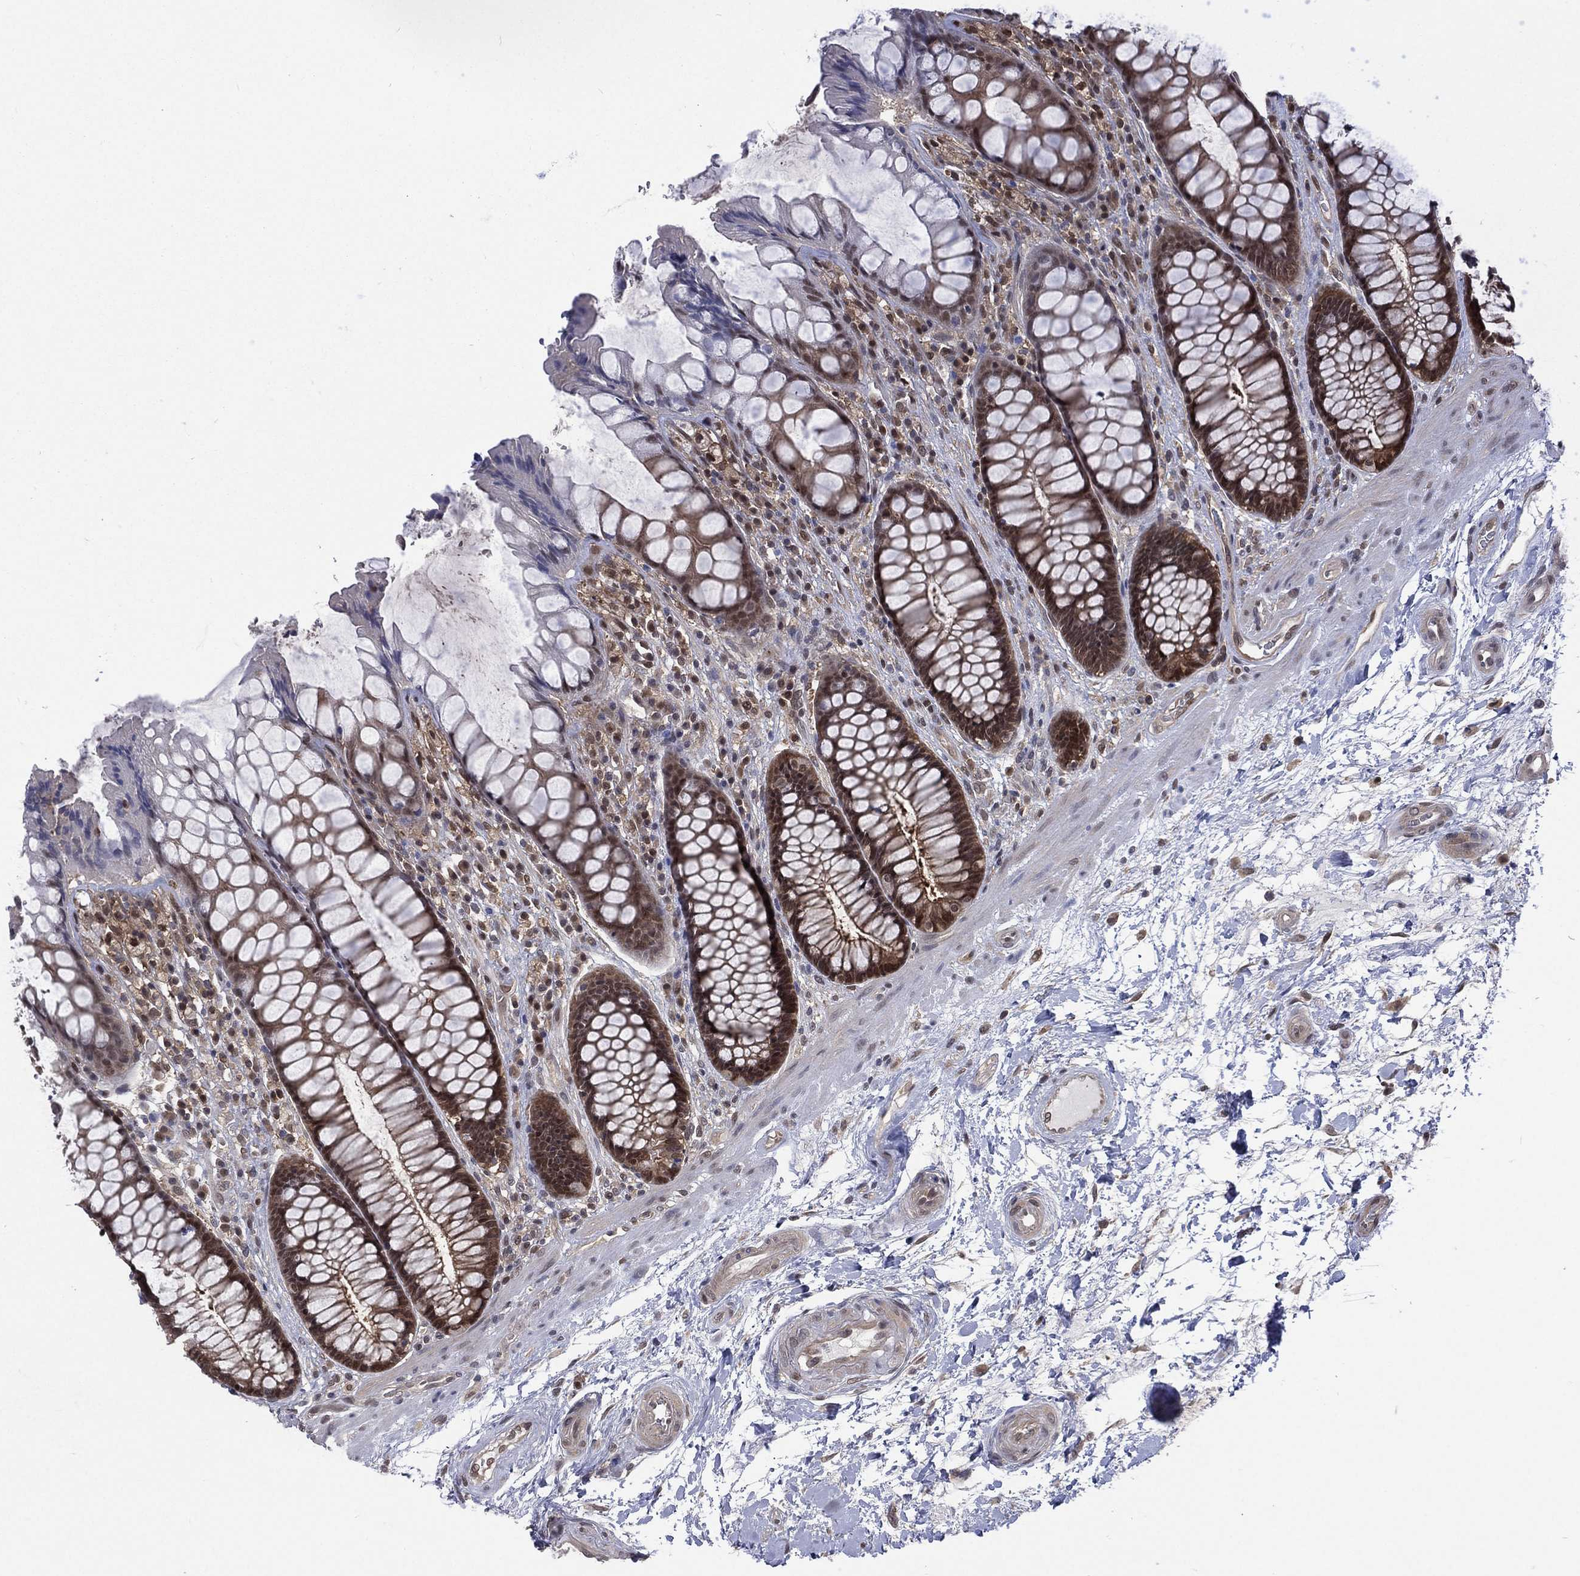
{"staining": {"intensity": "strong", "quantity": "<25%", "location": "cytoplasmic/membranous,nuclear"}, "tissue": "rectum", "cell_type": "Glandular cells", "image_type": "normal", "snomed": [{"axis": "morphology", "description": "Normal tissue, NOS"}, {"axis": "topography", "description": "Rectum"}], "caption": "Immunohistochemical staining of unremarkable human rectum reveals strong cytoplasmic/membranous,nuclear protein positivity in about <25% of glandular cells. The staining was performed using DAB to visualize the protein expression in brown, while the nuclei were stained in blue with hematoxylin (Magnification: 20x).", "gene": "MTAP", "patient": {"sex": "female", "age": 58}}